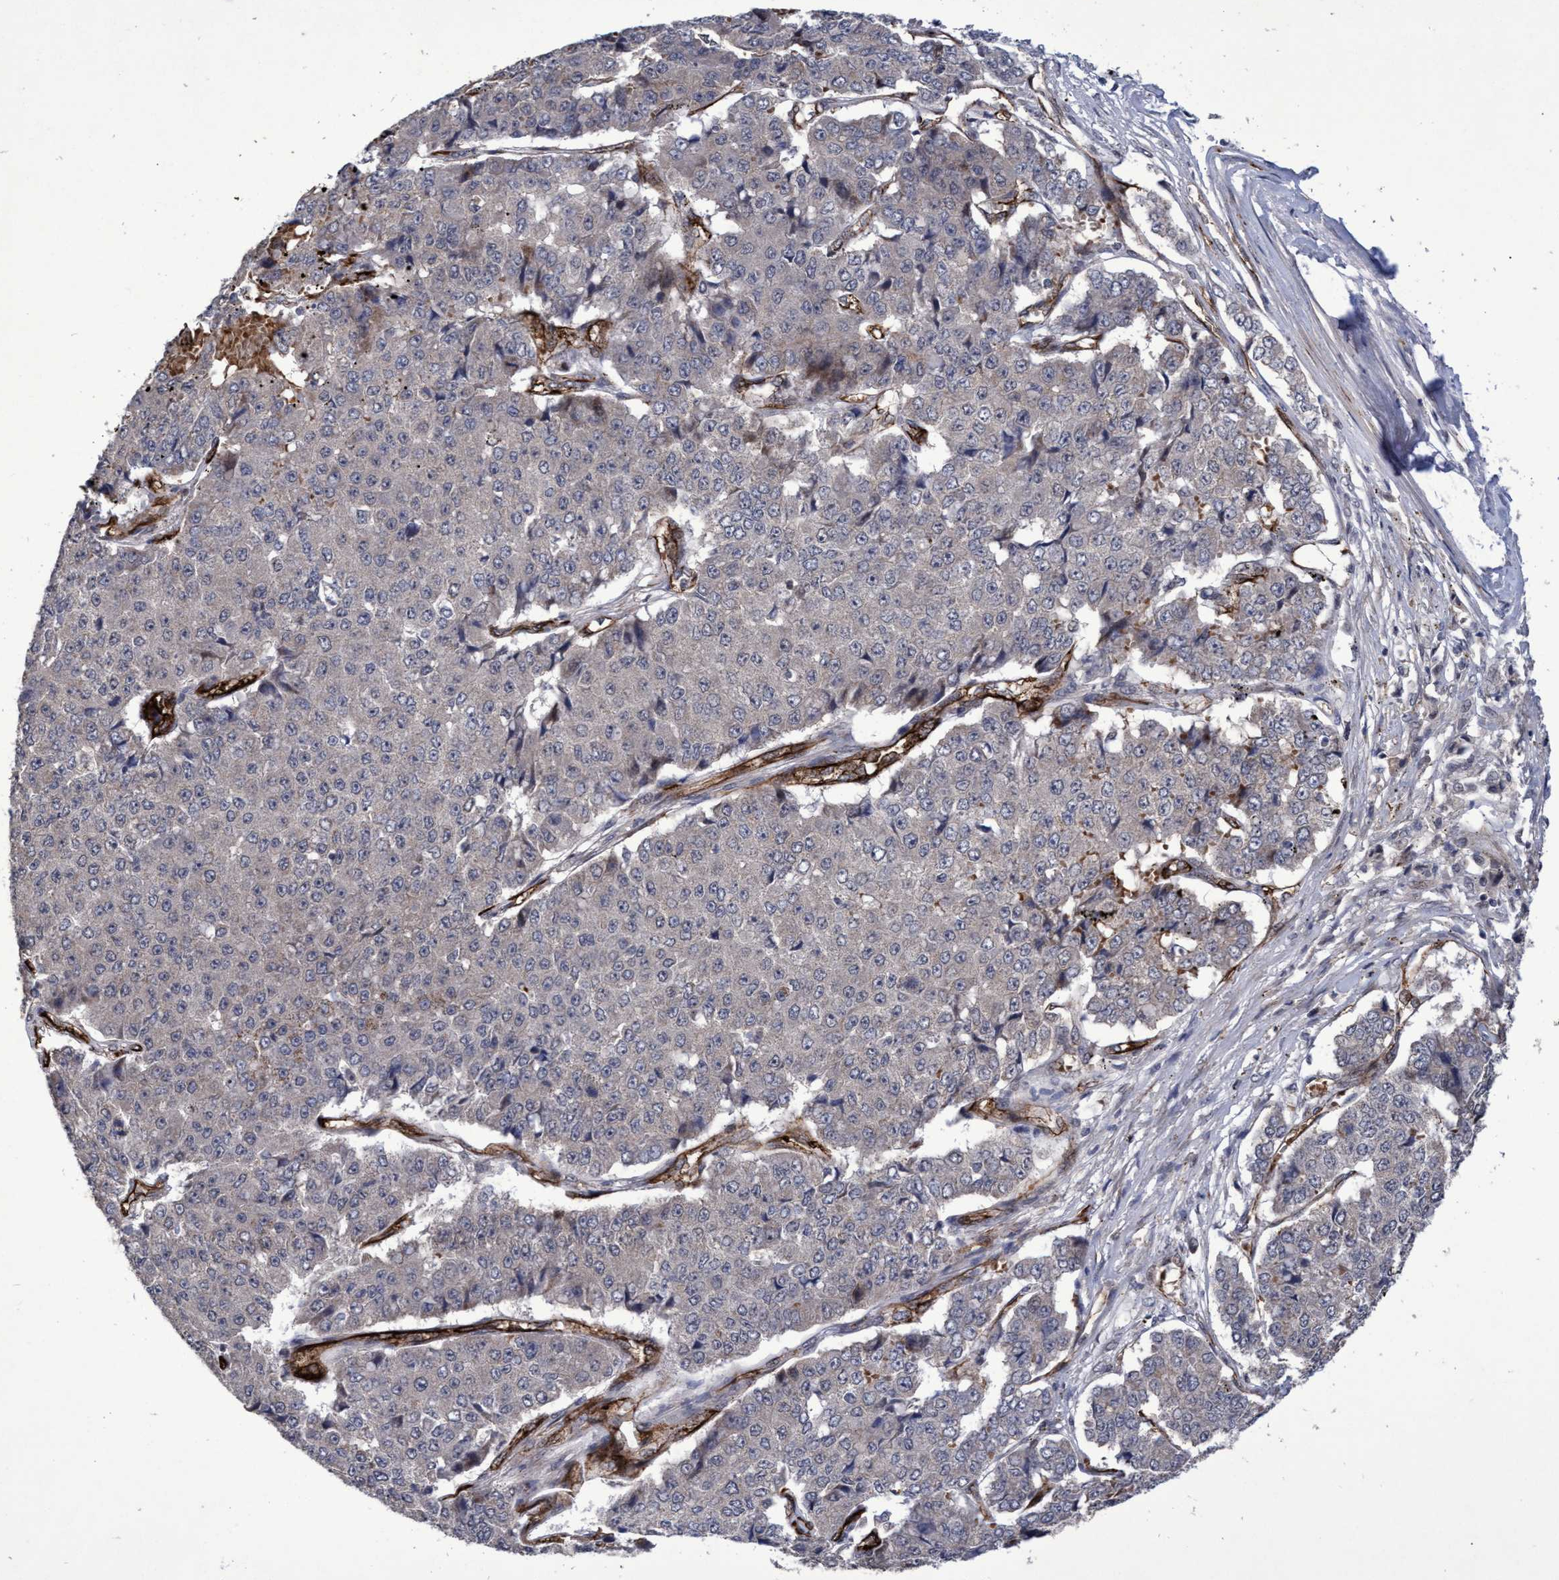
{"staining": {"intensity": "negative", "quantity": "none", "location": "none"}, "tissue": "pancreatic cancer", "cell_type": "Tumor cells", "image_type": "cancer", "snomed": [{"axis": "morphology", "description": "Adenocarcinoma, NOS"}, {"axis": "topography", "description": "Pancreas"}], "caption": "Tumor cells show no significant protein positivity in pancreatic cancer (adenocarcinoma). (Stains: DAB (3,3'-diaminobenzidine) IHC with hematoxylin counter stain, Microscopy: brightfield microscopy at high magnification).", "gene": "ZNF750", "patient": {"sex": "male", "age": 50}}